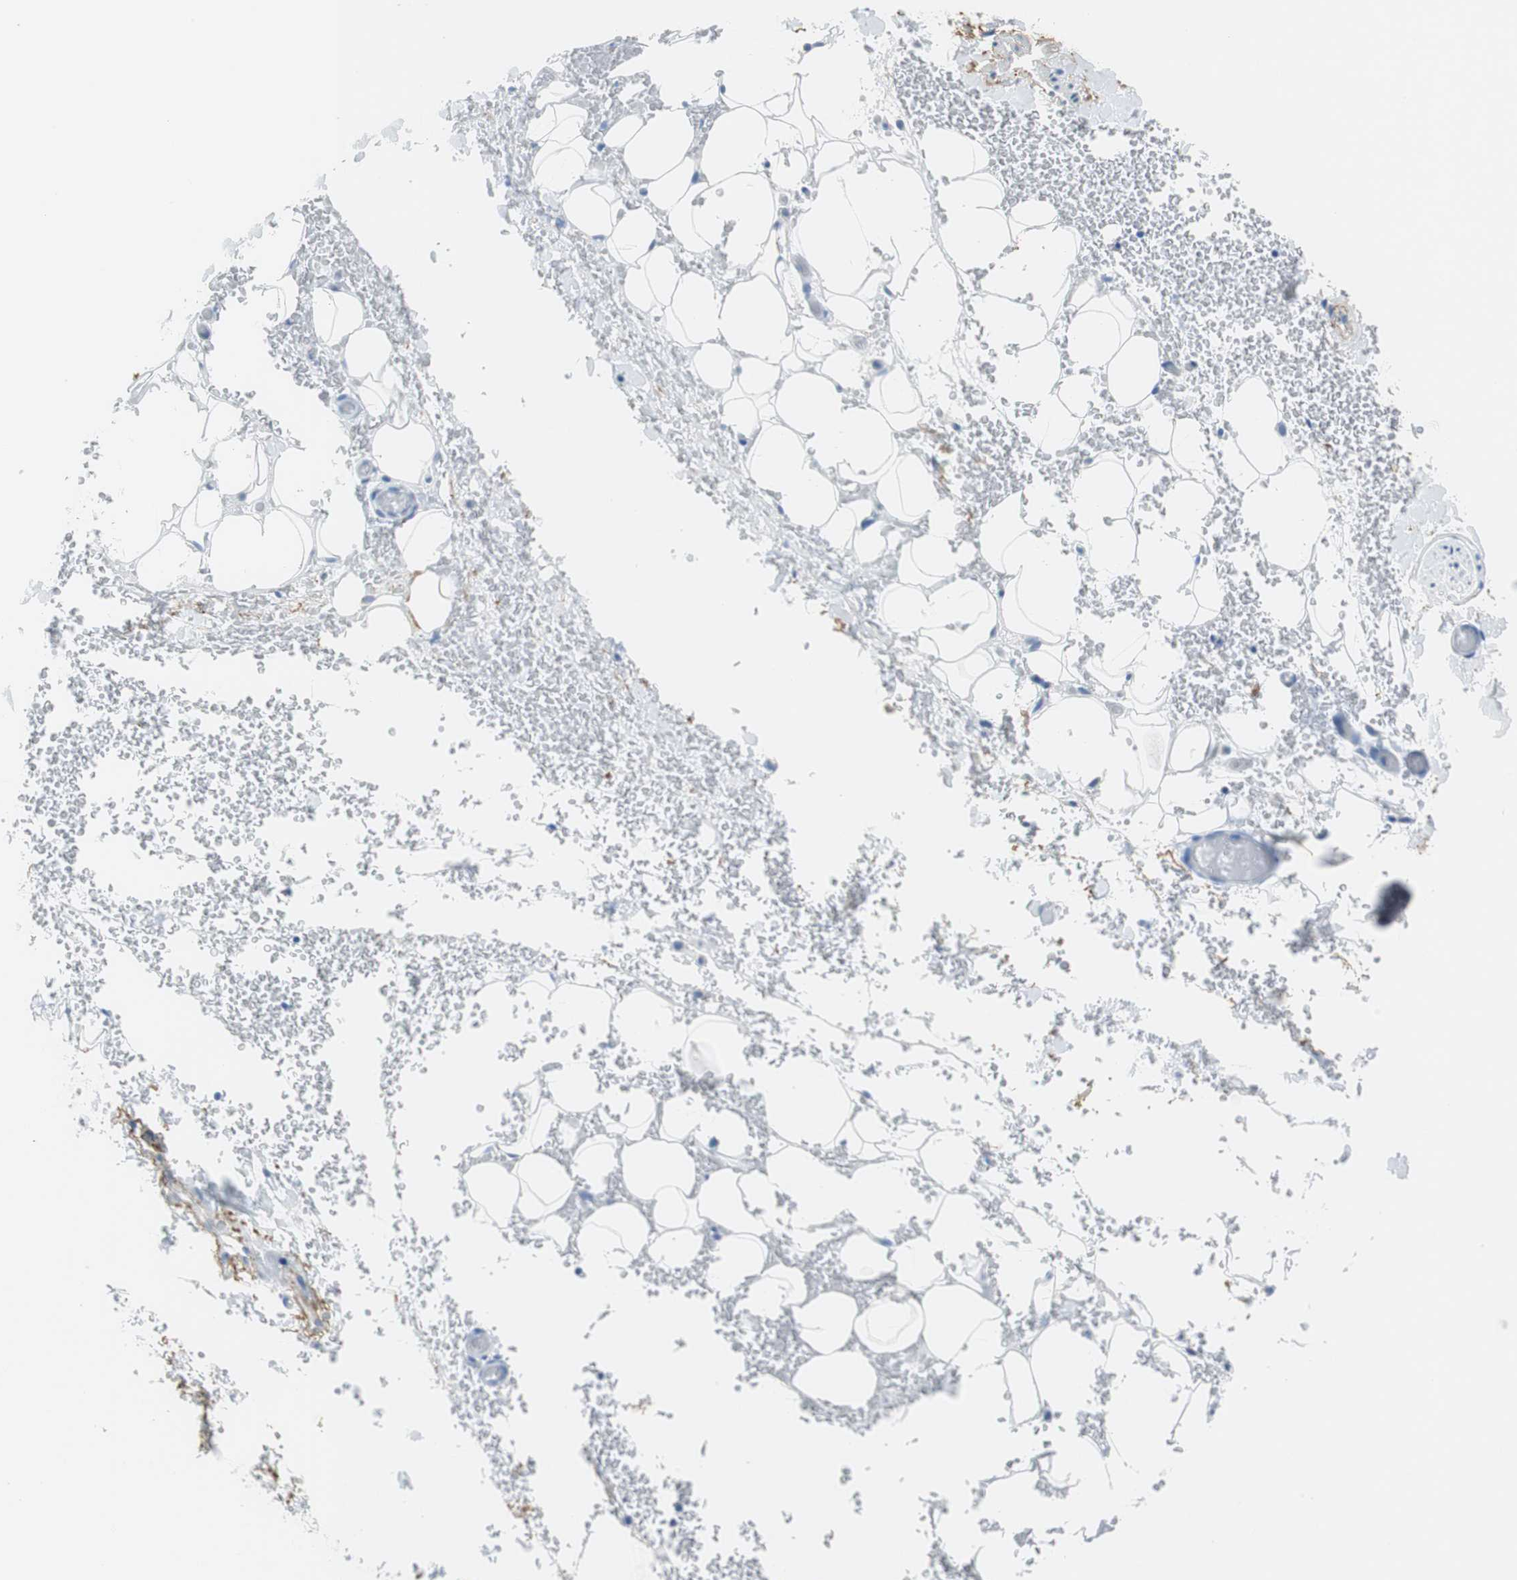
{"staining": {"intensity": "negative", "quantity": "none", "location": "none"}, "tissue": "adipose tissue", "cell_type": "Adipocytes", "image_type": "normal", "snomed": [{"axis": "morphology", "description": "Normal tissue, NOS"}, {"axis": "morphology", "description": "Inflammation, NOS"}, {"axis": "topography", "description": "Breast"}], "caption": "An immunohistochemistry (IHC) image of normal adipose tissue is shown. There is no staining in adipocytes of adipose tissue.", "gene": "MUC7", "patient": {"sex": "female", "age": 65}}